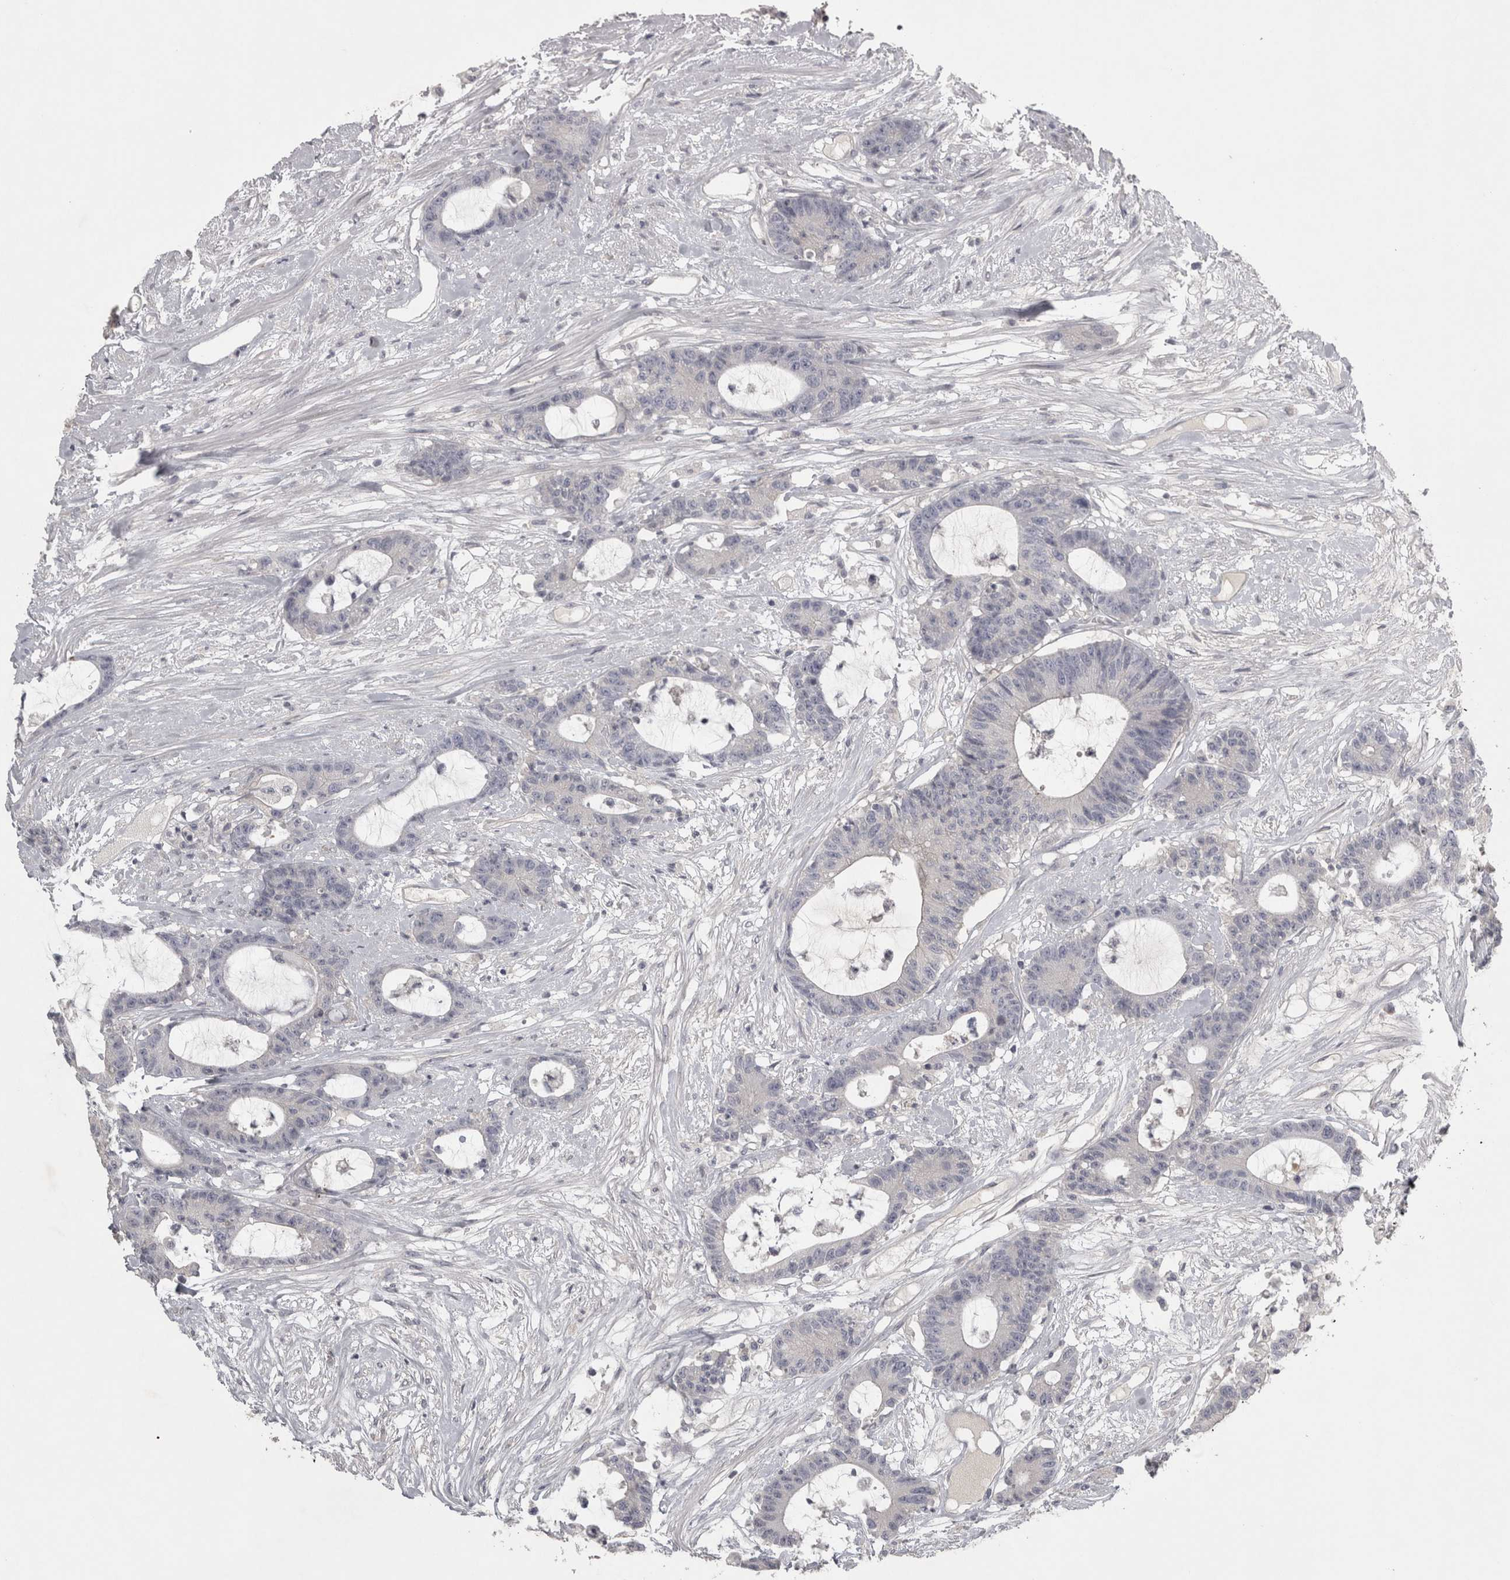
{"staining": {"intensity": "negative", "quantity": "none", "location": "none"}, "tissue": "colorectal cancer", "cell_type": "Tumor cells", "image_type": "cancer", "snomed": [{"axis": "morphology", "description": "Adenocarcinoma, NOS"}, {"axis": "topography", "description": "Colon"}], "caption": "A high-resolution micrograph shows immunohistochemistry staining of colorectal cancer, which demonstrates no significant positivity in tumor cells.", "gene": "ENPP7", "patient": {"sex": "female", "age": 84}}